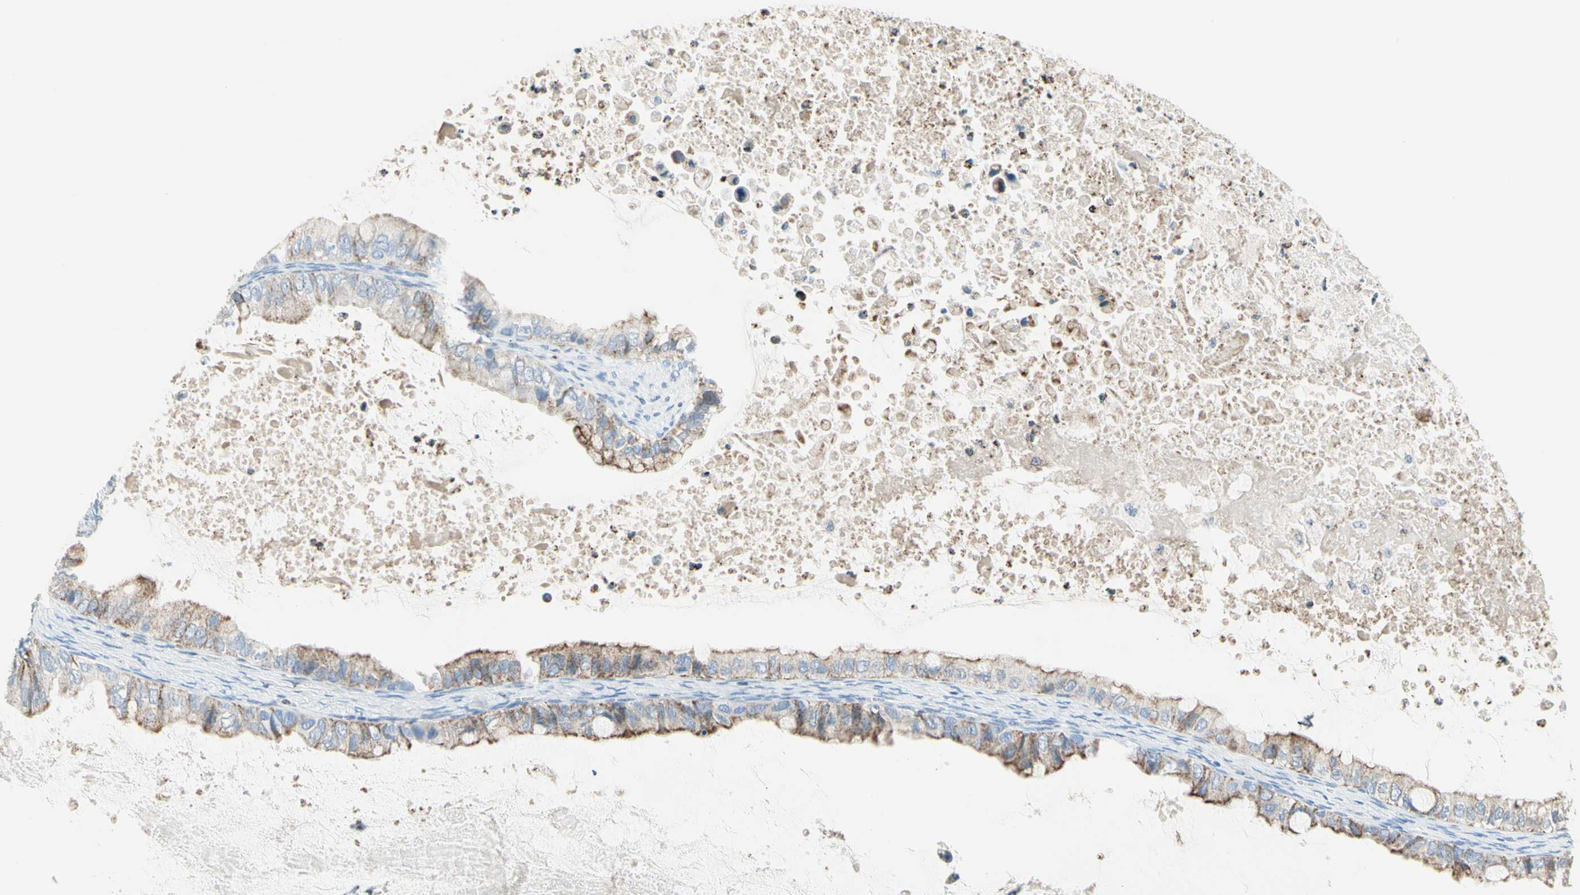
{"staining": {"intensity": "moderate", "quantity": "25%-75%", "location": "cytoplasmic/membranous"}, "tissue": "ovarian cancer", "cell_type": "Tumor cells", "image_type": "cancer", "snomed": [{"axis": "morphology", "description": "Cystadenocarcinoma, mucinous, NOS"}, {"axis": "topography", "description": "Ovary"}], "caption": "Tumor cells reveal moderate cytoplasmic/membranous positivity in approximately 25%-75% of cells in ovarian cancer (mucinous cystadenocarcinoma).", "gene": "CYSLTR1", "patient": {"sex": "female", "age": 80}}